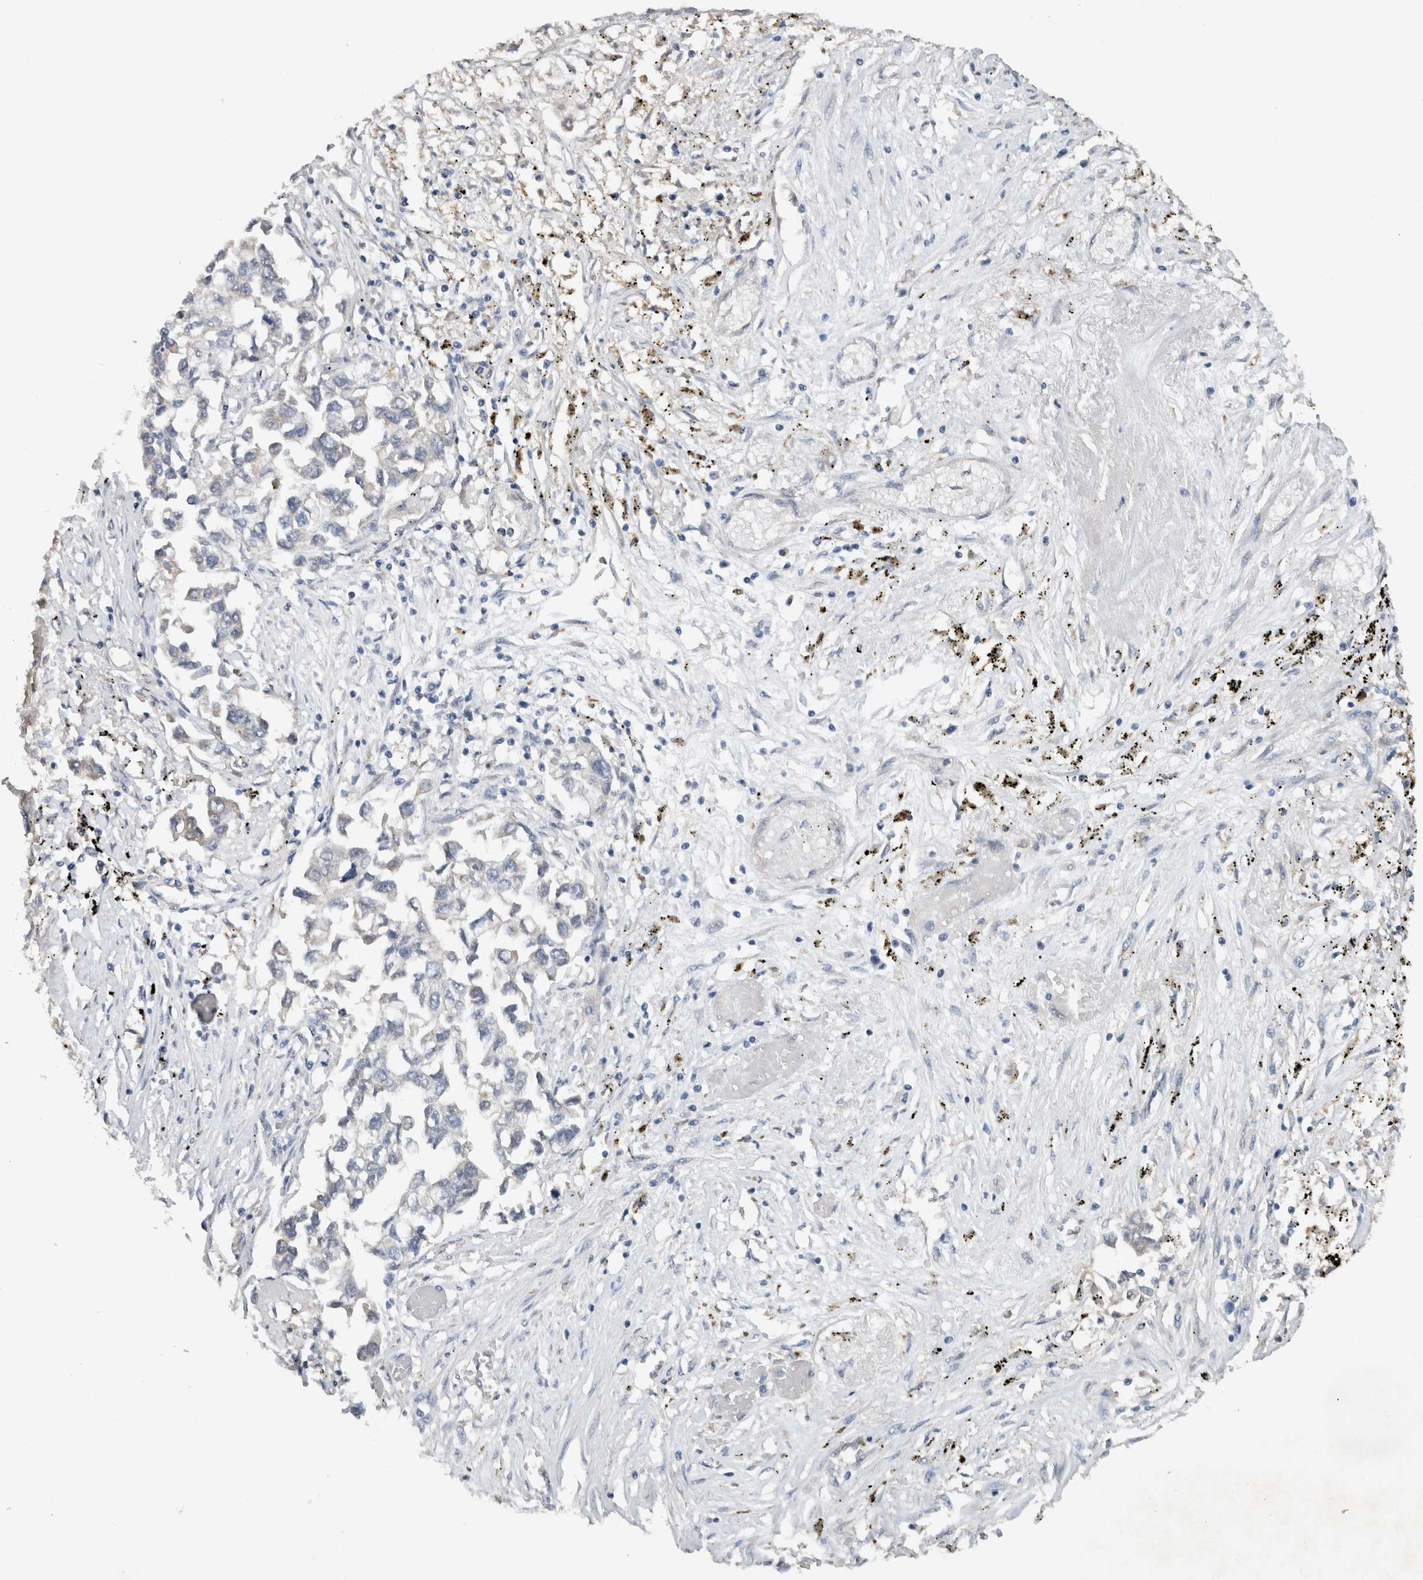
{"staining": {"intensity": "negative", "quantity": "none", "location": "none"}, "tissue": "lung cancer", "cell_type": "Tumor cells", "image_type": "cancer", "snomed": [{"axis": "morphology", "description": "Inflammation, NOS"}, {"axis": "morphology", "description": "Adenocarcinoma, NOS"}, {"axis": "topography", "description": "Lung"}], "caption": "DAB immunohistochemical staining of human lung cancer displays no significant staining in tumor cells.", "gene": "HEXD", "patient": {"sex": "male", "age": 63}}